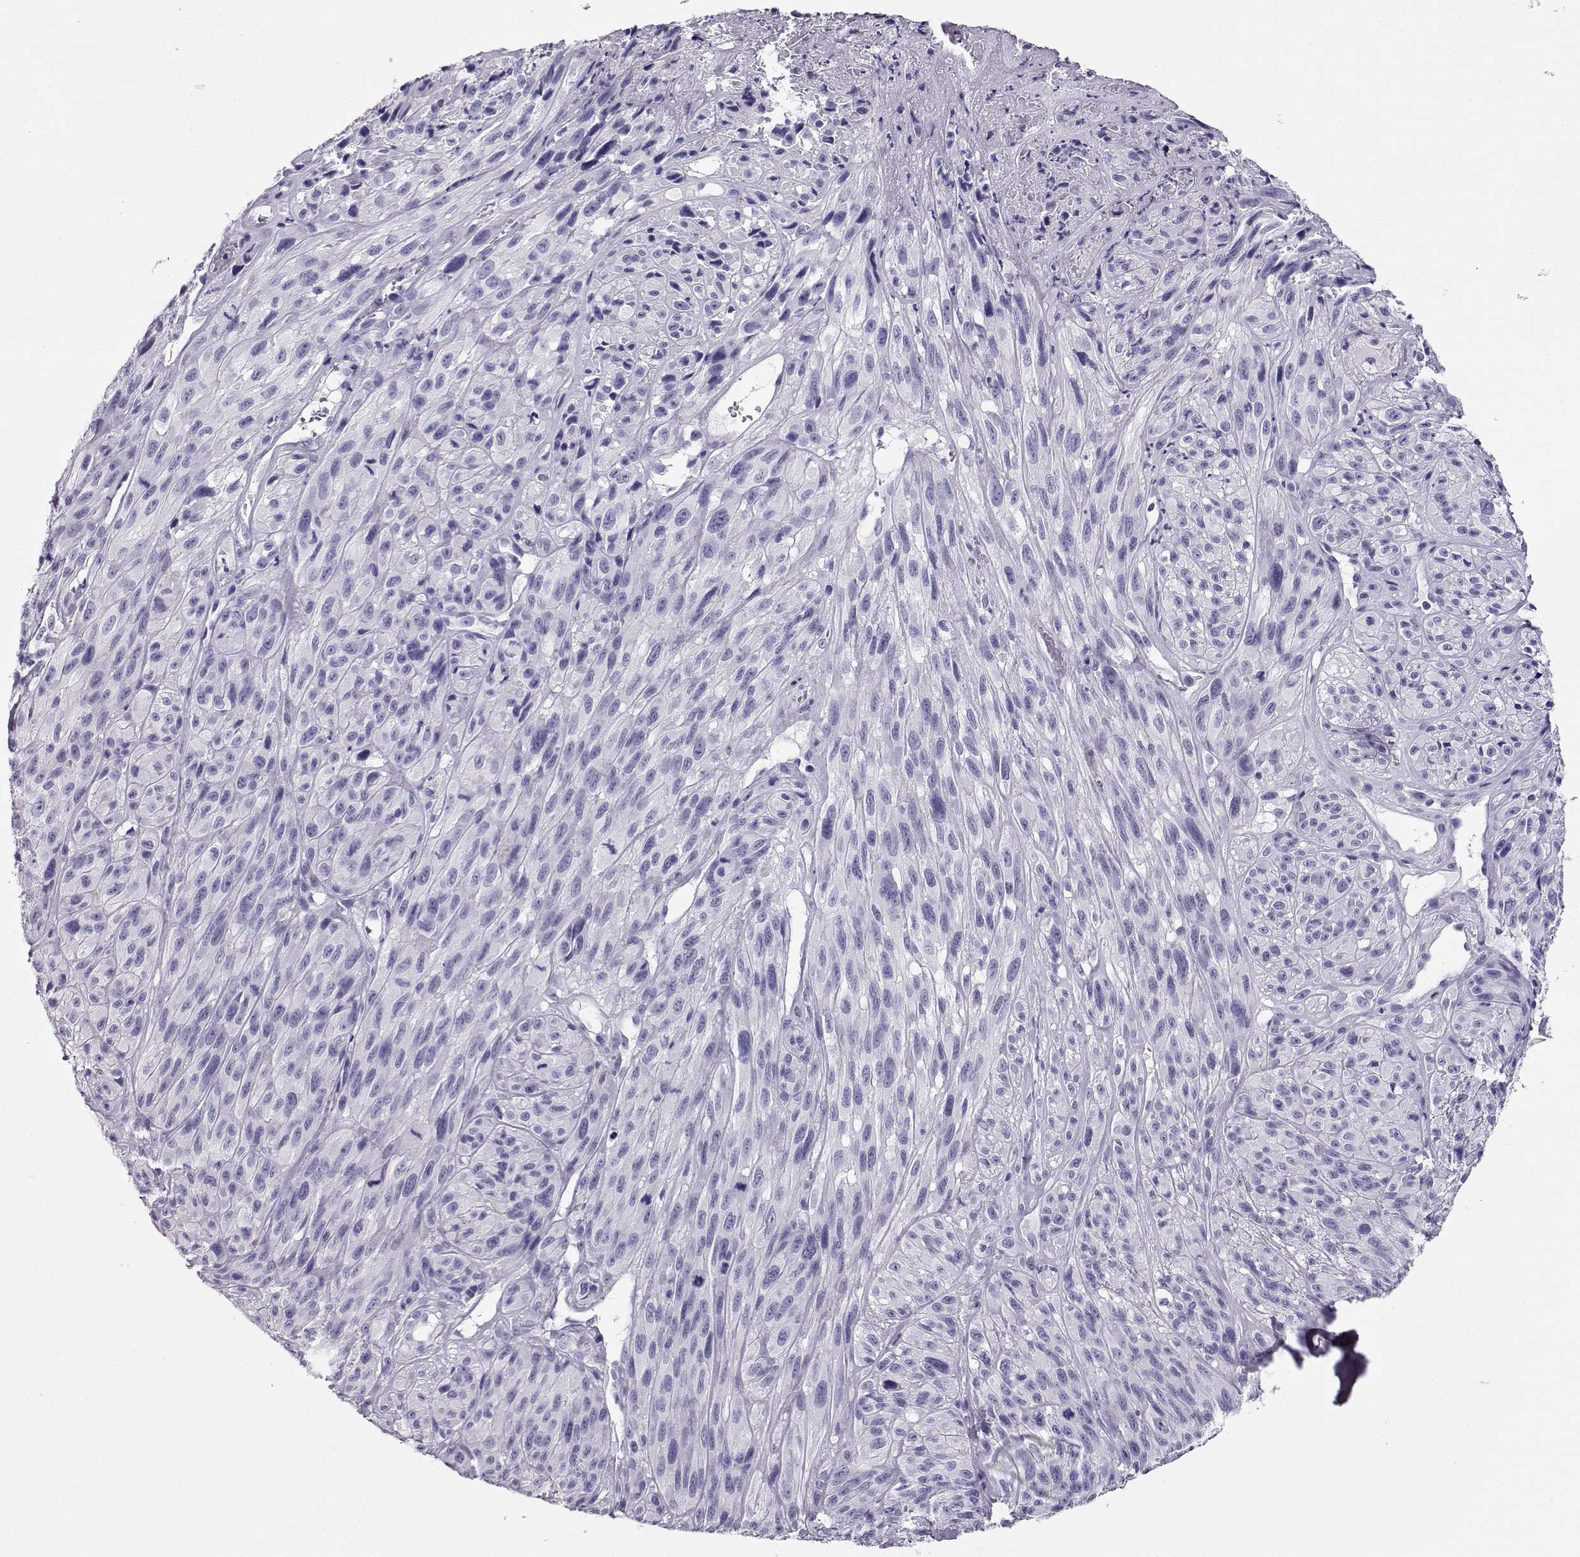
{"staining": {"intensity": "negative", "quantity": "none", "location": "none"}, "tissue": "melanoma", "cell_type": "Tumor cells", "image_type": "cancer", "snomed": [{"axis": "morphology", "description": "Malignant melanoma, NOS"}, {"axis": "topography", "description": "Skin"}], "caption": "Photomicrograph shows no protein positivity in tumor cells of malignant melanoma tissue. Nuclei are stained in blue.", "gene": "CRX", "patient": {"sex": "male", "age": 51}}